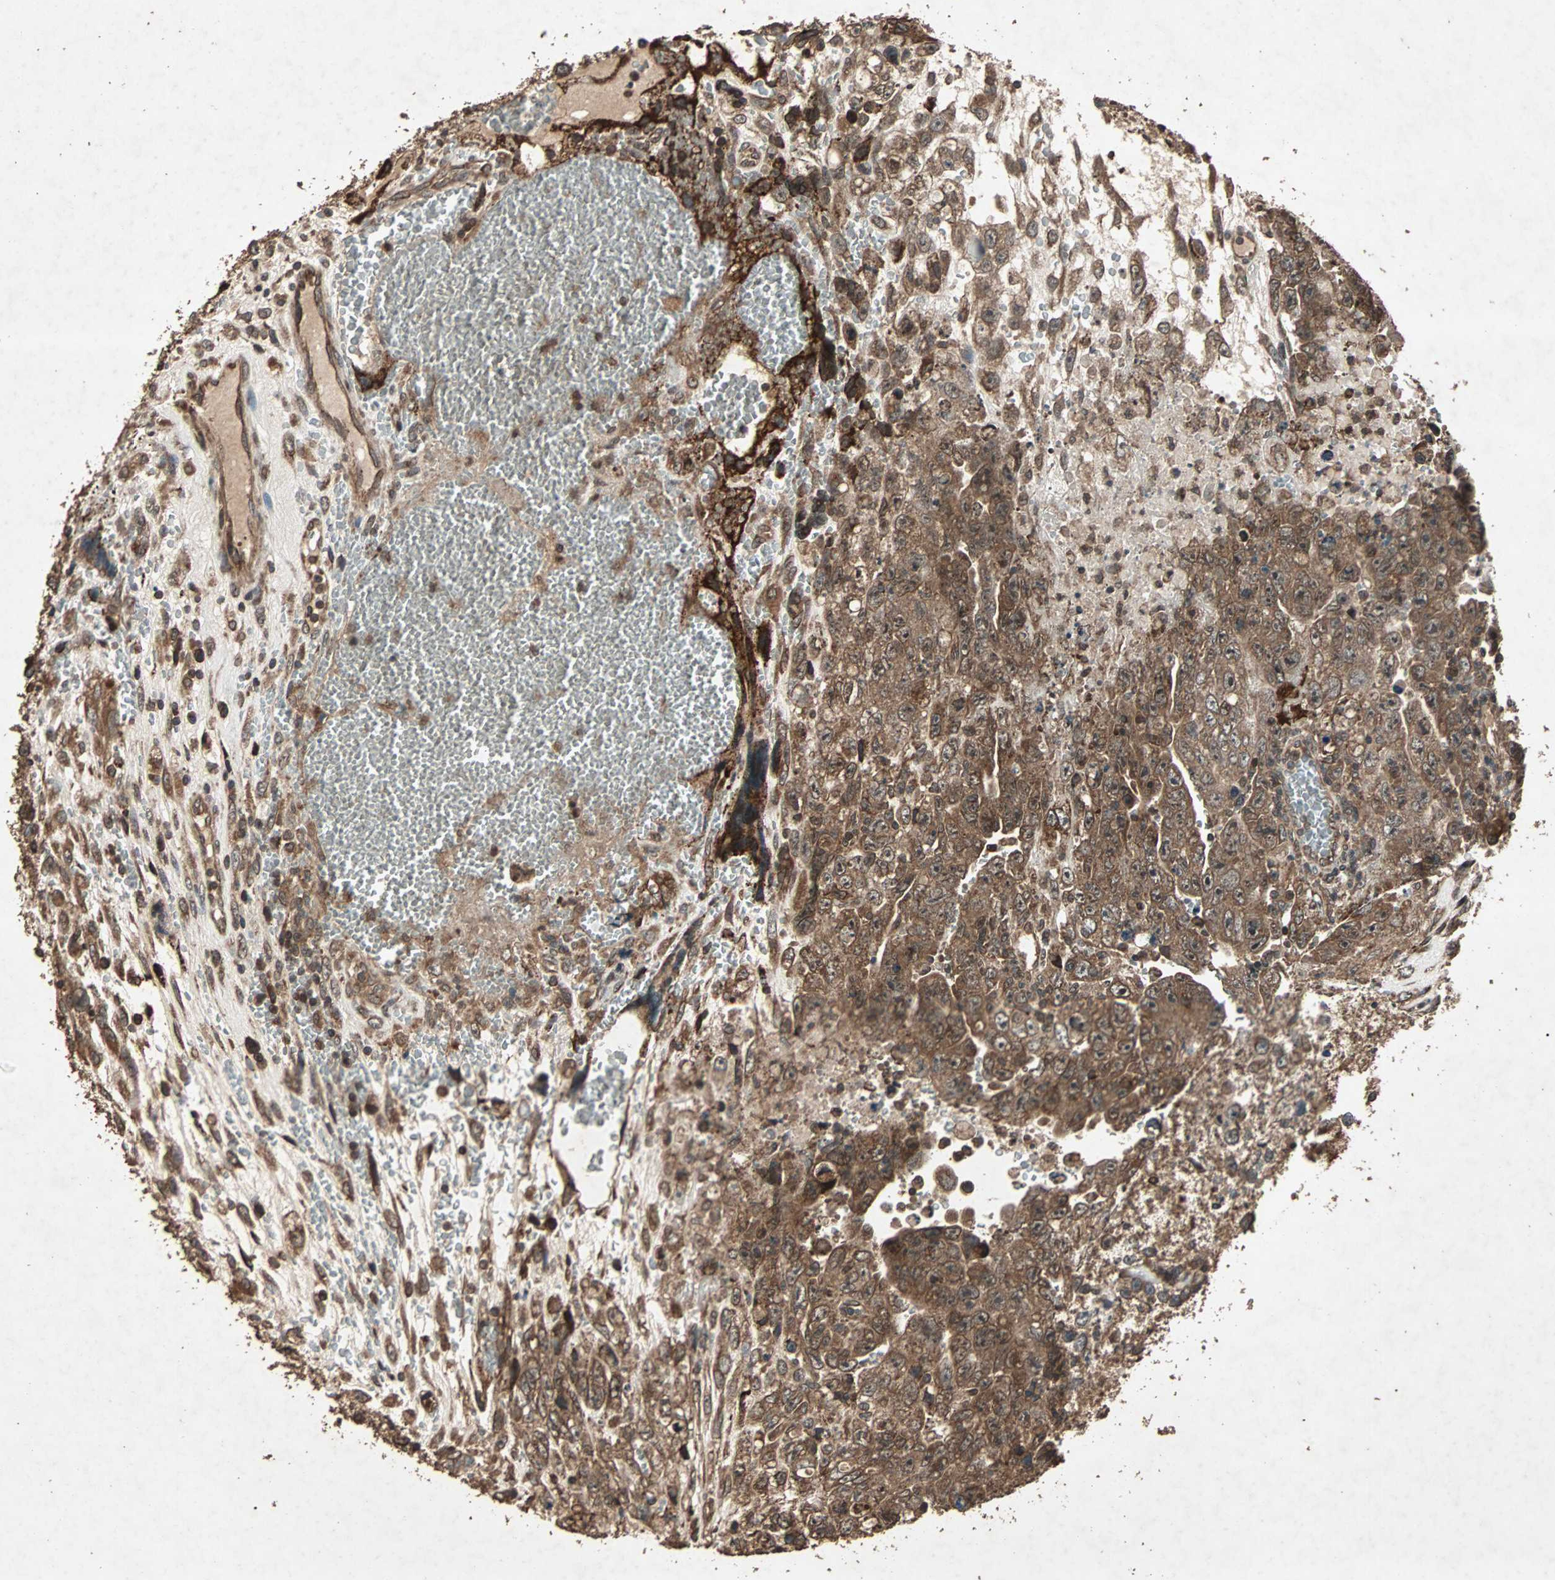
{"staining": {"intensity": "strong", "quantity": ">75%", "location": "cytoplasmic/membranous"}, "tissue": "testis cancer", "cell_type": "Tumor cells", "image_type": "cancer", "snomed": [{"axis": "morphology", "description": "Carcinoma, Embryonal, NOS"}, {"axis": "topography", "description": "Testis"}], "caption": "Tumor cells reveal strong cytoplasmic/membranous staining in about >75% of cells in testis cancer (embryonal carcinoma).", "gene": "LAMTOR5", "patient": {"sex": "male", "age": 28}}